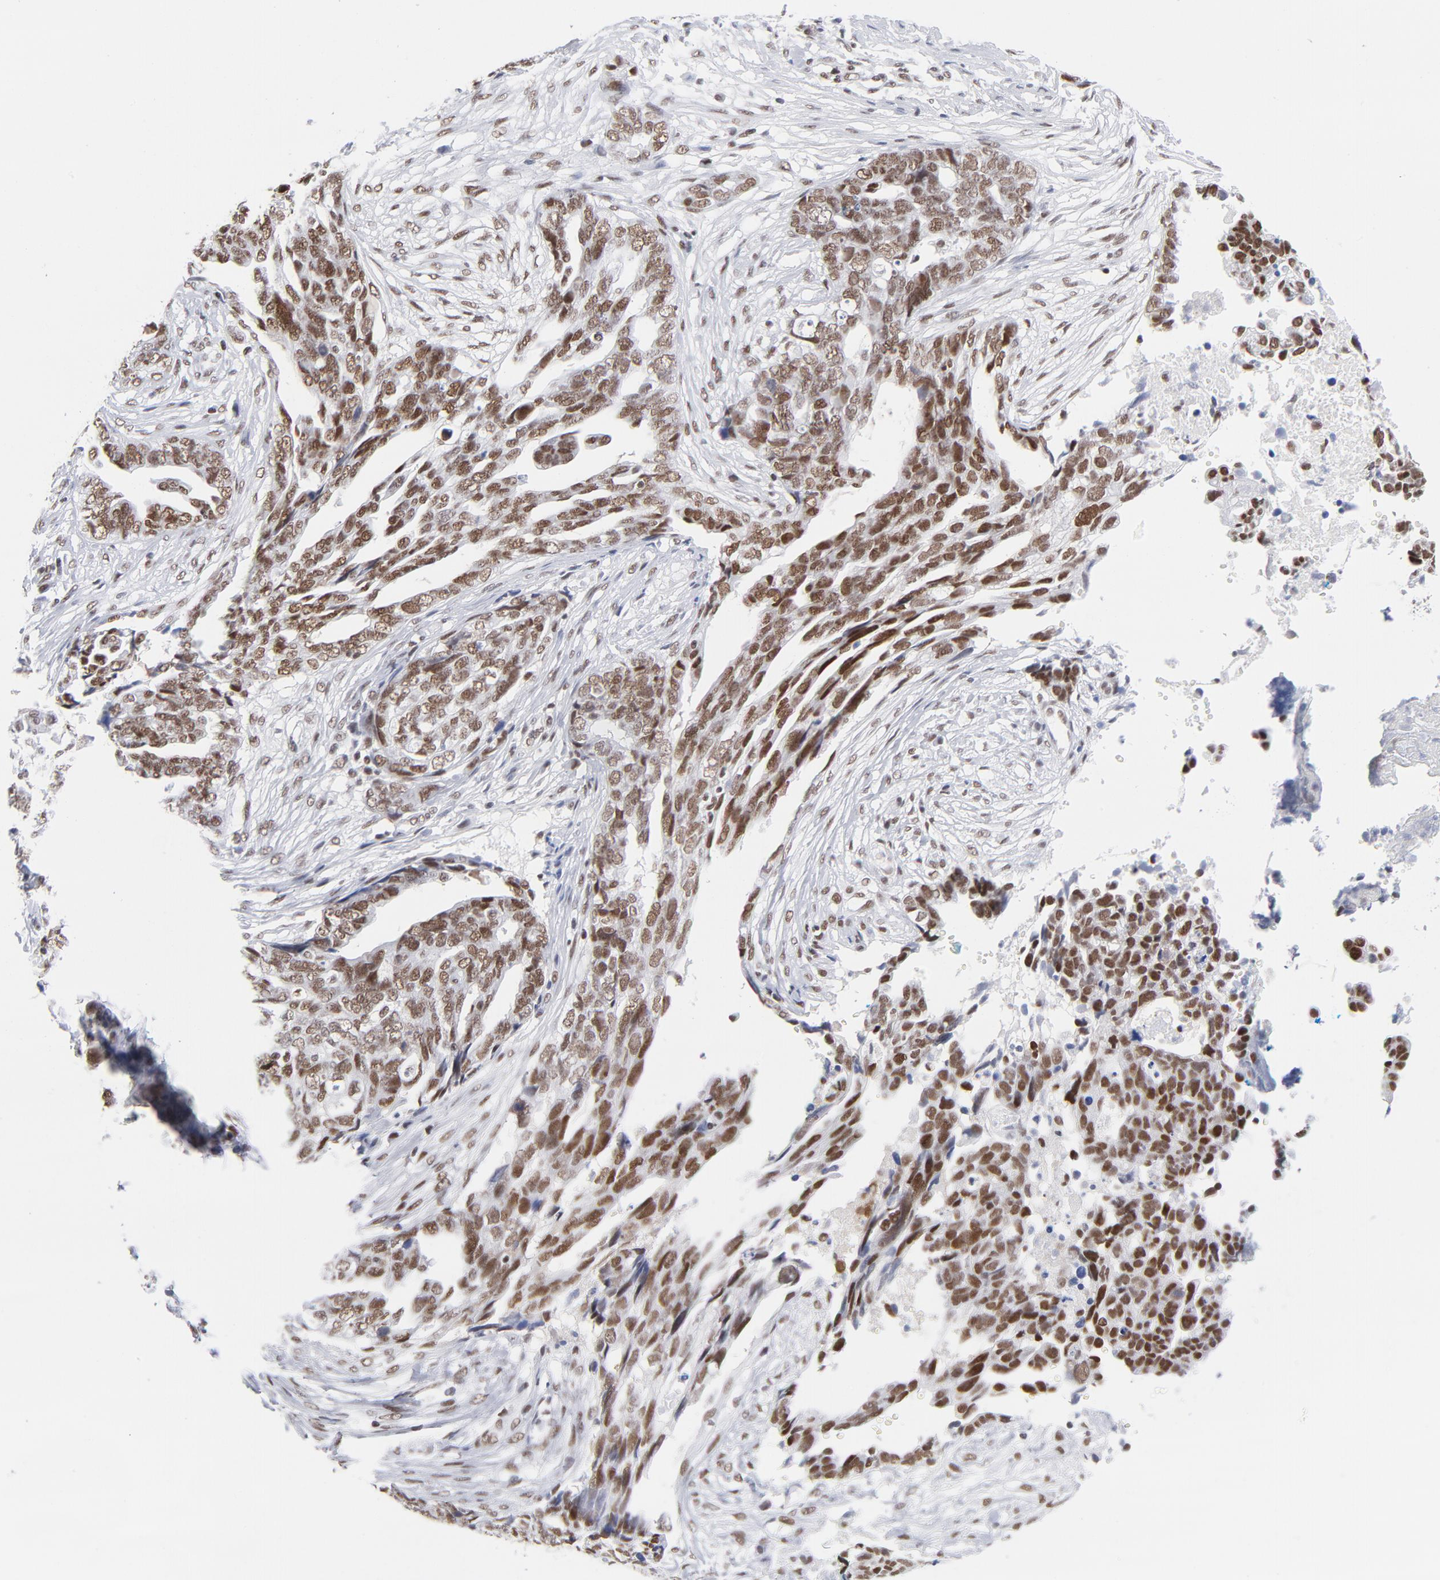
{"staining": {"intensity": "moderate", "quantity": ">75%", "location": "nuclear"}, "tissue": "ovarian cancer", "cell_type": "Tumor cells", "image_type": "cancer", "snomed": [{"axis": "morphology", "description": "Normal tissue, NOS"}, {"axis": "morphology", "description": "Cystadenocarcinoma, serous, NOS"}, {"axis": "topography", "description": "Fallopian tube"}, {"axis": "topography", "description": "Ovary"}], "caption": "The immunohistochemical stain highlights moderate nuclear staining in tumor cells of ovarian cancer (serous cystadenocarcinoma) tissue. The protein of interest is shown in brown color, while the nuclei are stained blue.", "gene": "ATF2", "patient": {"sex": "female", "age": 56}}